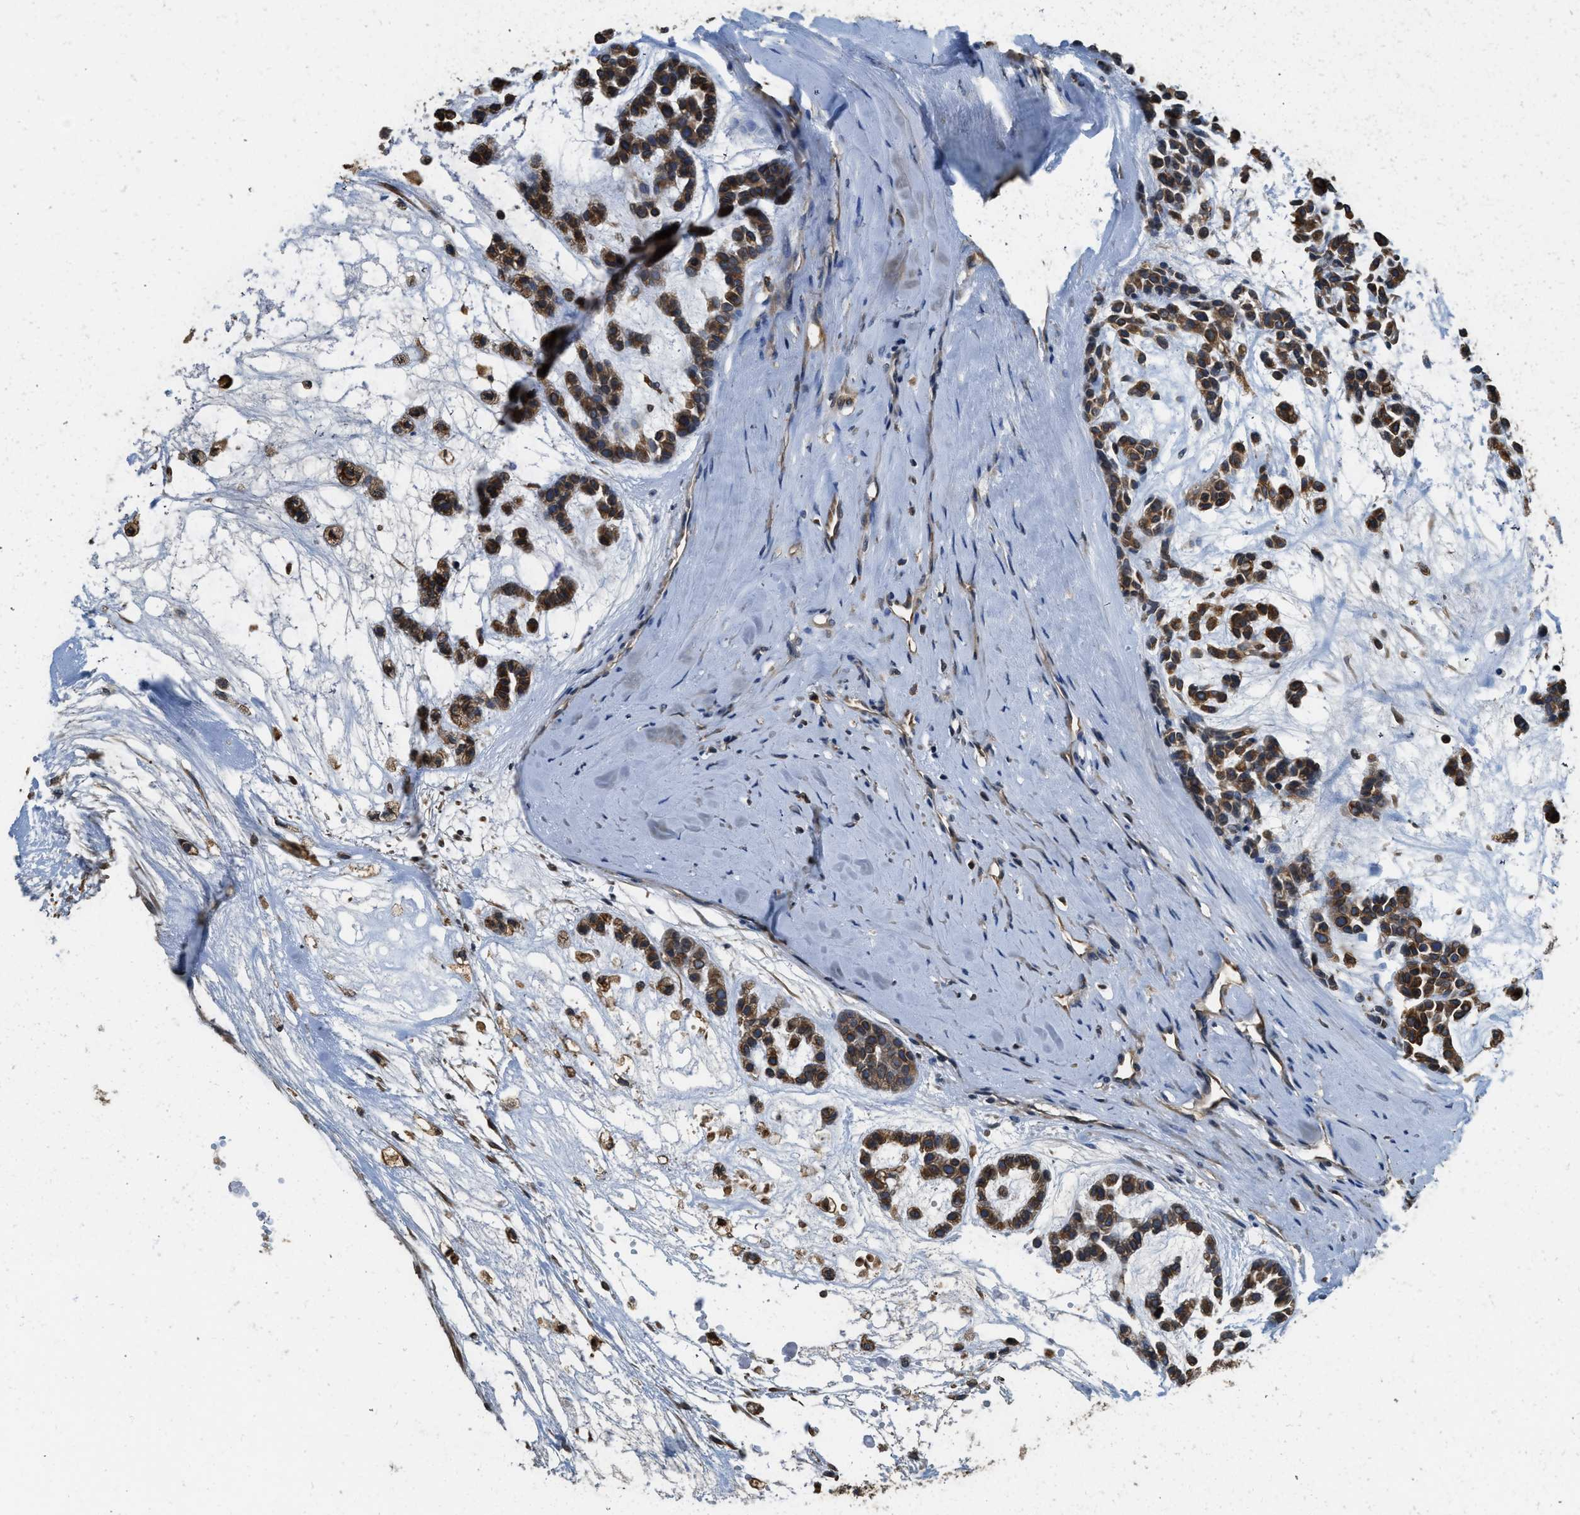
{"staining": {"intensity": "strong", "quantity": ">75%", "location": "cytoplasmic/membranous"}, "tissue": "head and neck cancer", "cell_type": "Tumor cells", "image_type": "cancer", "snomed": [{"axis": "morphology", "description": "Adenocarcinoma, NOS"}, {"axis": "morphology", "description": "Adenoma, NOS"}, {"axis": "topography", "description": "Head-Neck"}], "caption": "This image demonstrates head and neck cancer (adenoma) stained with immunohistochemistry to label a protein in brown. The cytoplasmic/membranous of tumor cells show strong positivity for the protein. Nuclei are counter-stained blue.", "gene": "BCAP31", "patient": {"sex": "female", "age": 55}}